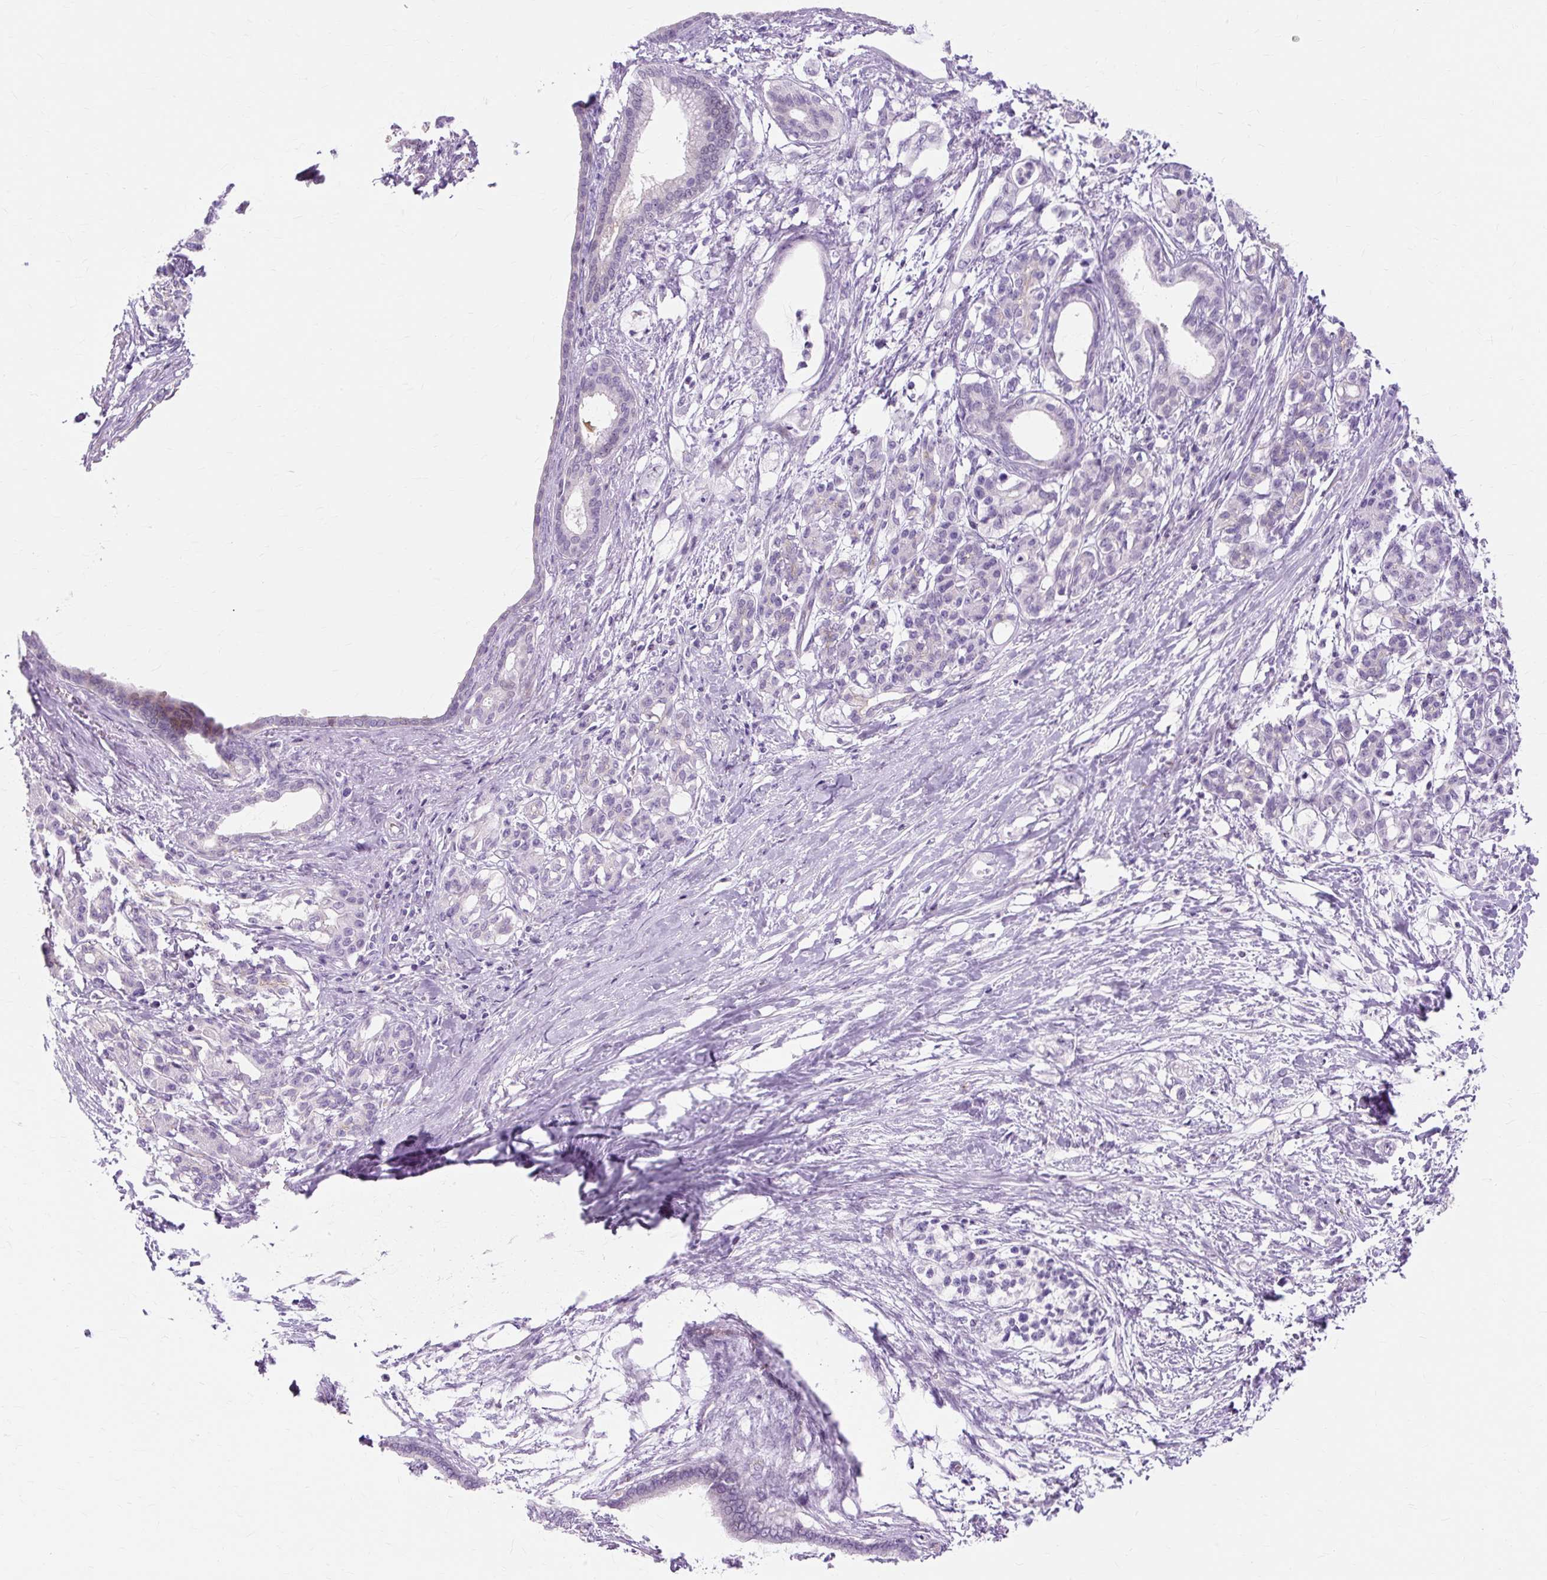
{"staining": {"intensity": "negative", "quantity": "none", "location": "none"}, "tissue": "pancreatic cancer", "cell_type": "Tumor cells", "image_type": "cancer", "snomed": [{"axis": "morphology", "description": "Adenocarcinoma, NOS"}, {"axis": "topography", "description": "Pancreas"}], "caption": "IHC histopathology image of pancreatic adenocarcinoma stained for a protein (brown), which reveals no expression in tumor cells.", "gene": "ZNF35", "patient": {"sex": "female", "age": 55}}